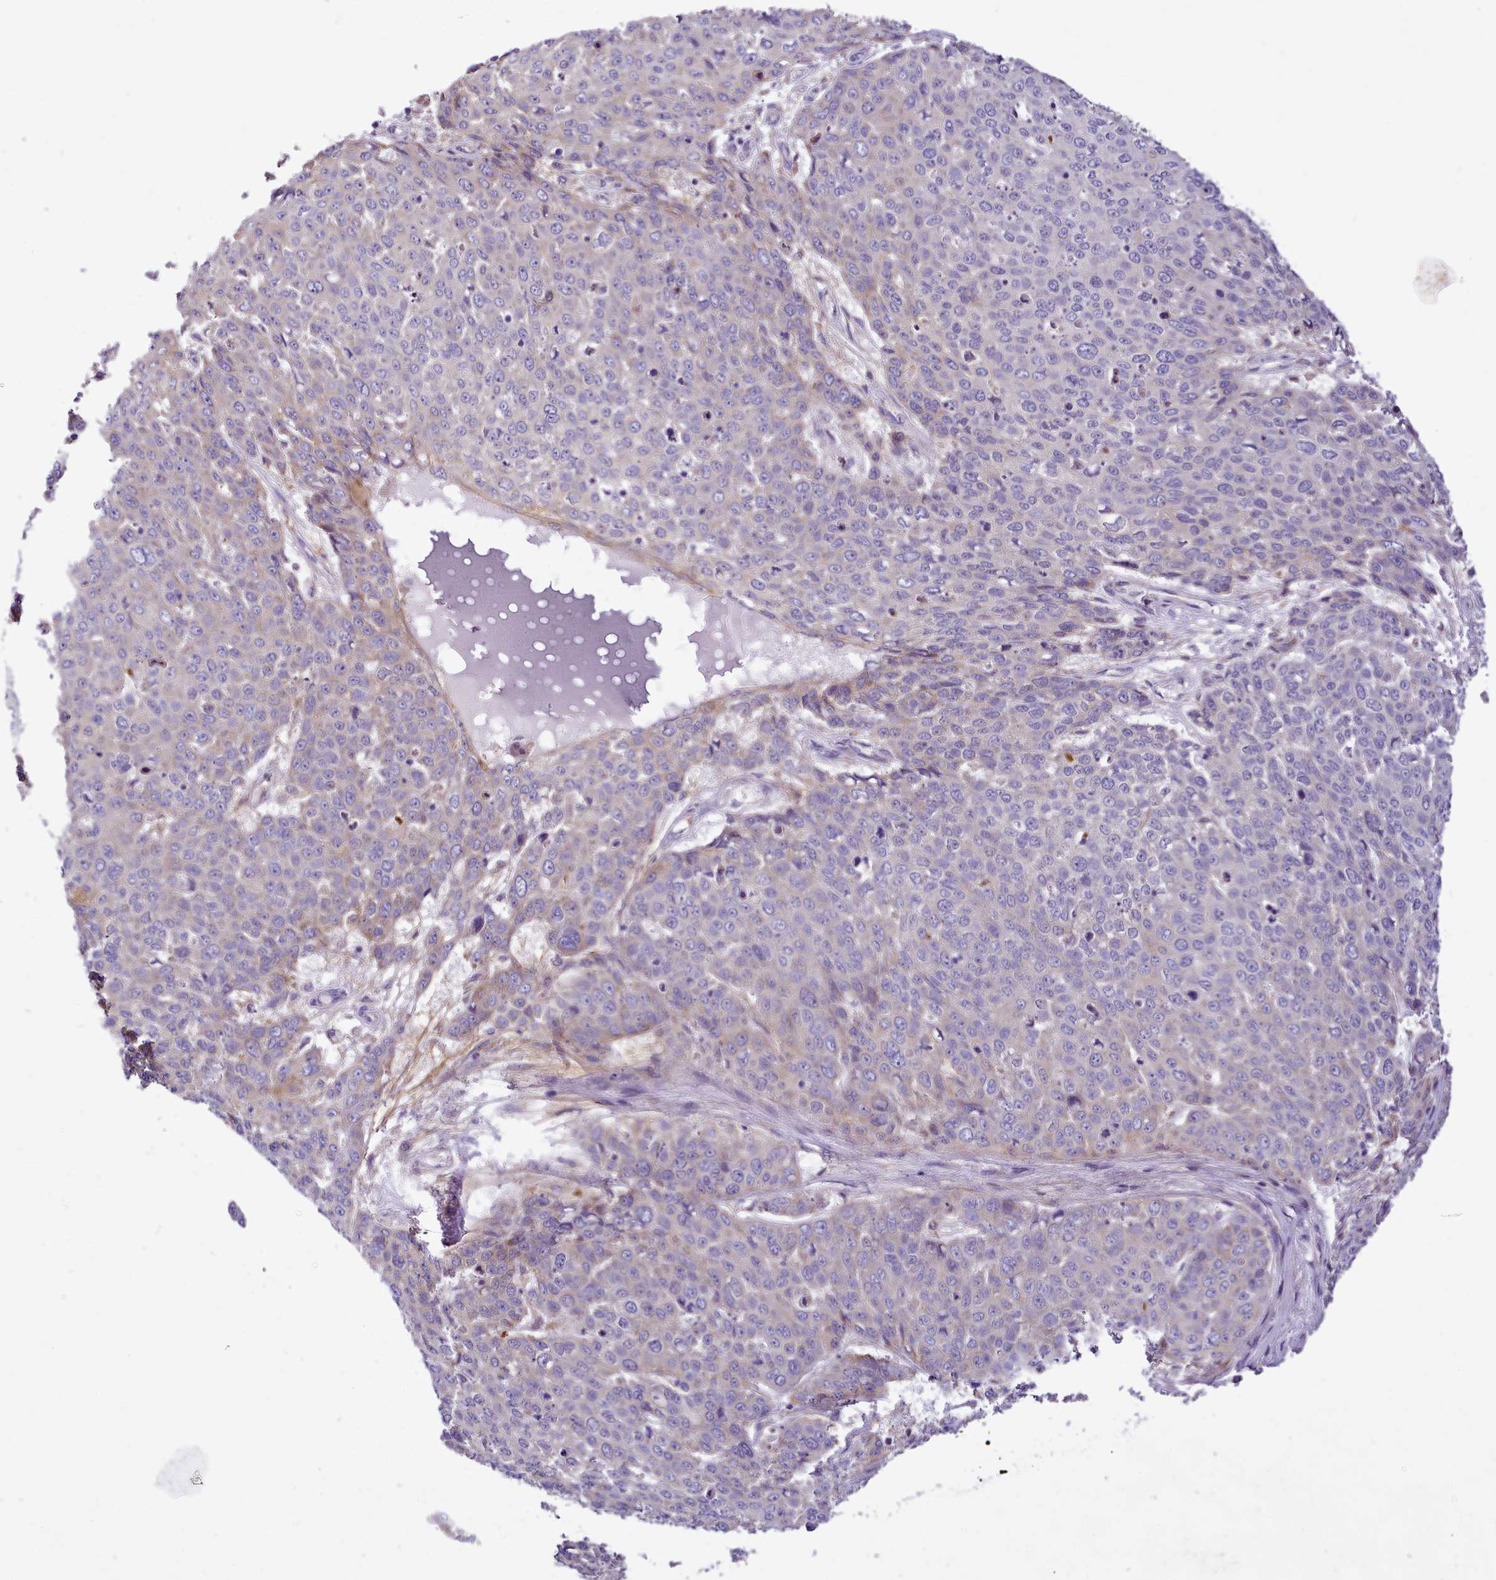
{"staining": {"intensity": "weak", "quantity": "<25%", "location": "cytoplasmic/membranous"}, "tissue": "skin cancer", "cell_type": "Tumor cells", "image_type": "cancer", "snomed": [{"axis": "morphology", "description": "Squamous cell carcinoma, NOS"}, {"axis": "topography", "description": "Skin"}], "caption": "The micrograph demonstrates no significant positivity in tumor cells of skin cancer (squamous cell carcinoma).", "gene": "NBPF1", "patient": {"sex": "male", "age": 71}}